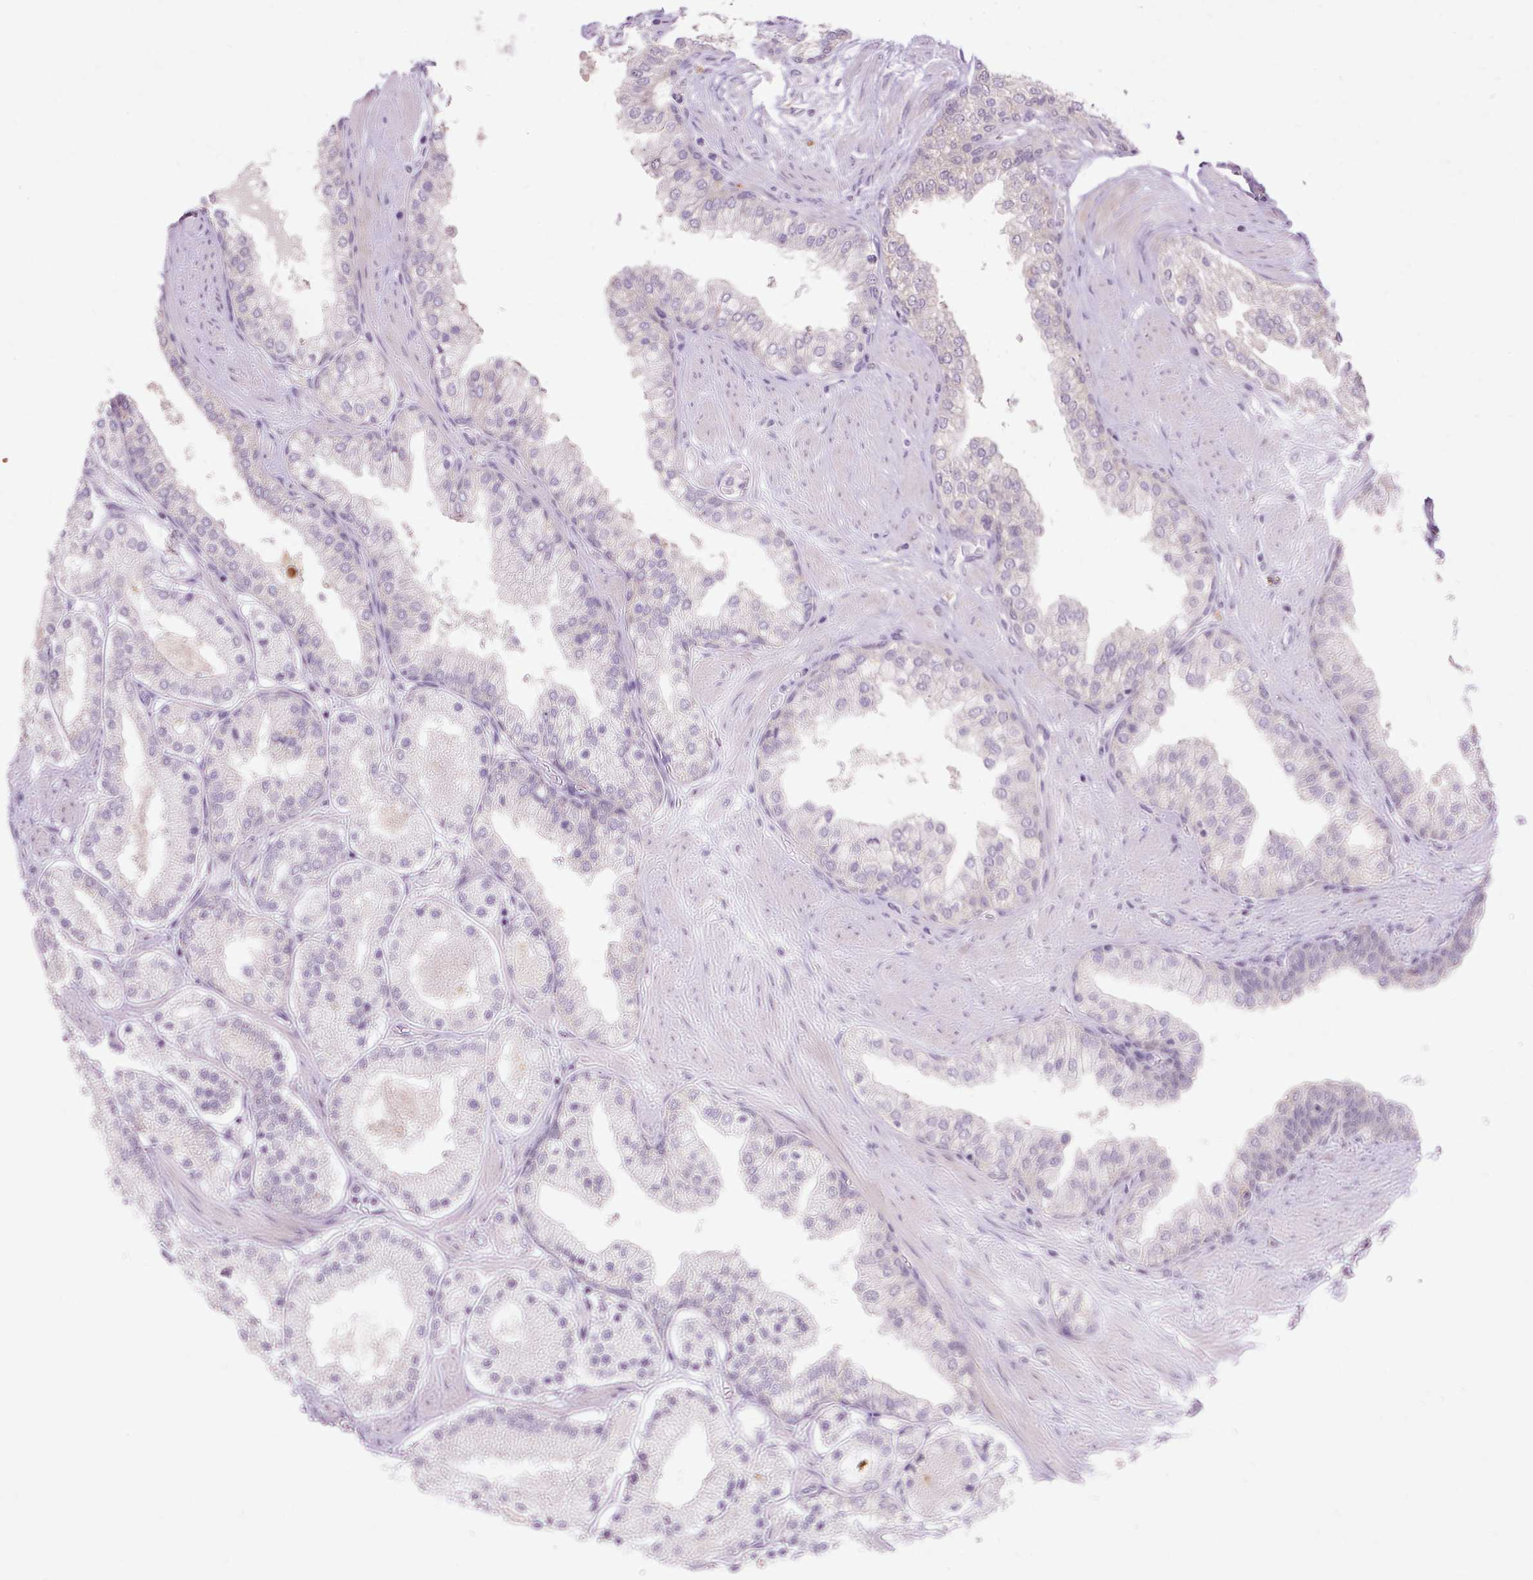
{"staining": {"intensity": "negative", "quantity": "none", "location": "none"}, "tissue": "prostate cancer", "cell_type": "Tumor cells", "image_type": "cancer", "snomed": [{"axis": "morphology", "description": "Adenocarcinoma, Low grade"}, {"axis": "topography", "description": "Prostate"}], "caption": "Immunohistochemical staining of human prostate adenocarcinoma (low-grade) demonstrates no significant expression in tumor cells. (Stains: DAB immunohistochemistry with hematoxylin counter stain, Microscopy: brightfield microscopy at high magnification).", "gene": "GEMIN2", "patient": {"sex": "male", "age": 42}}